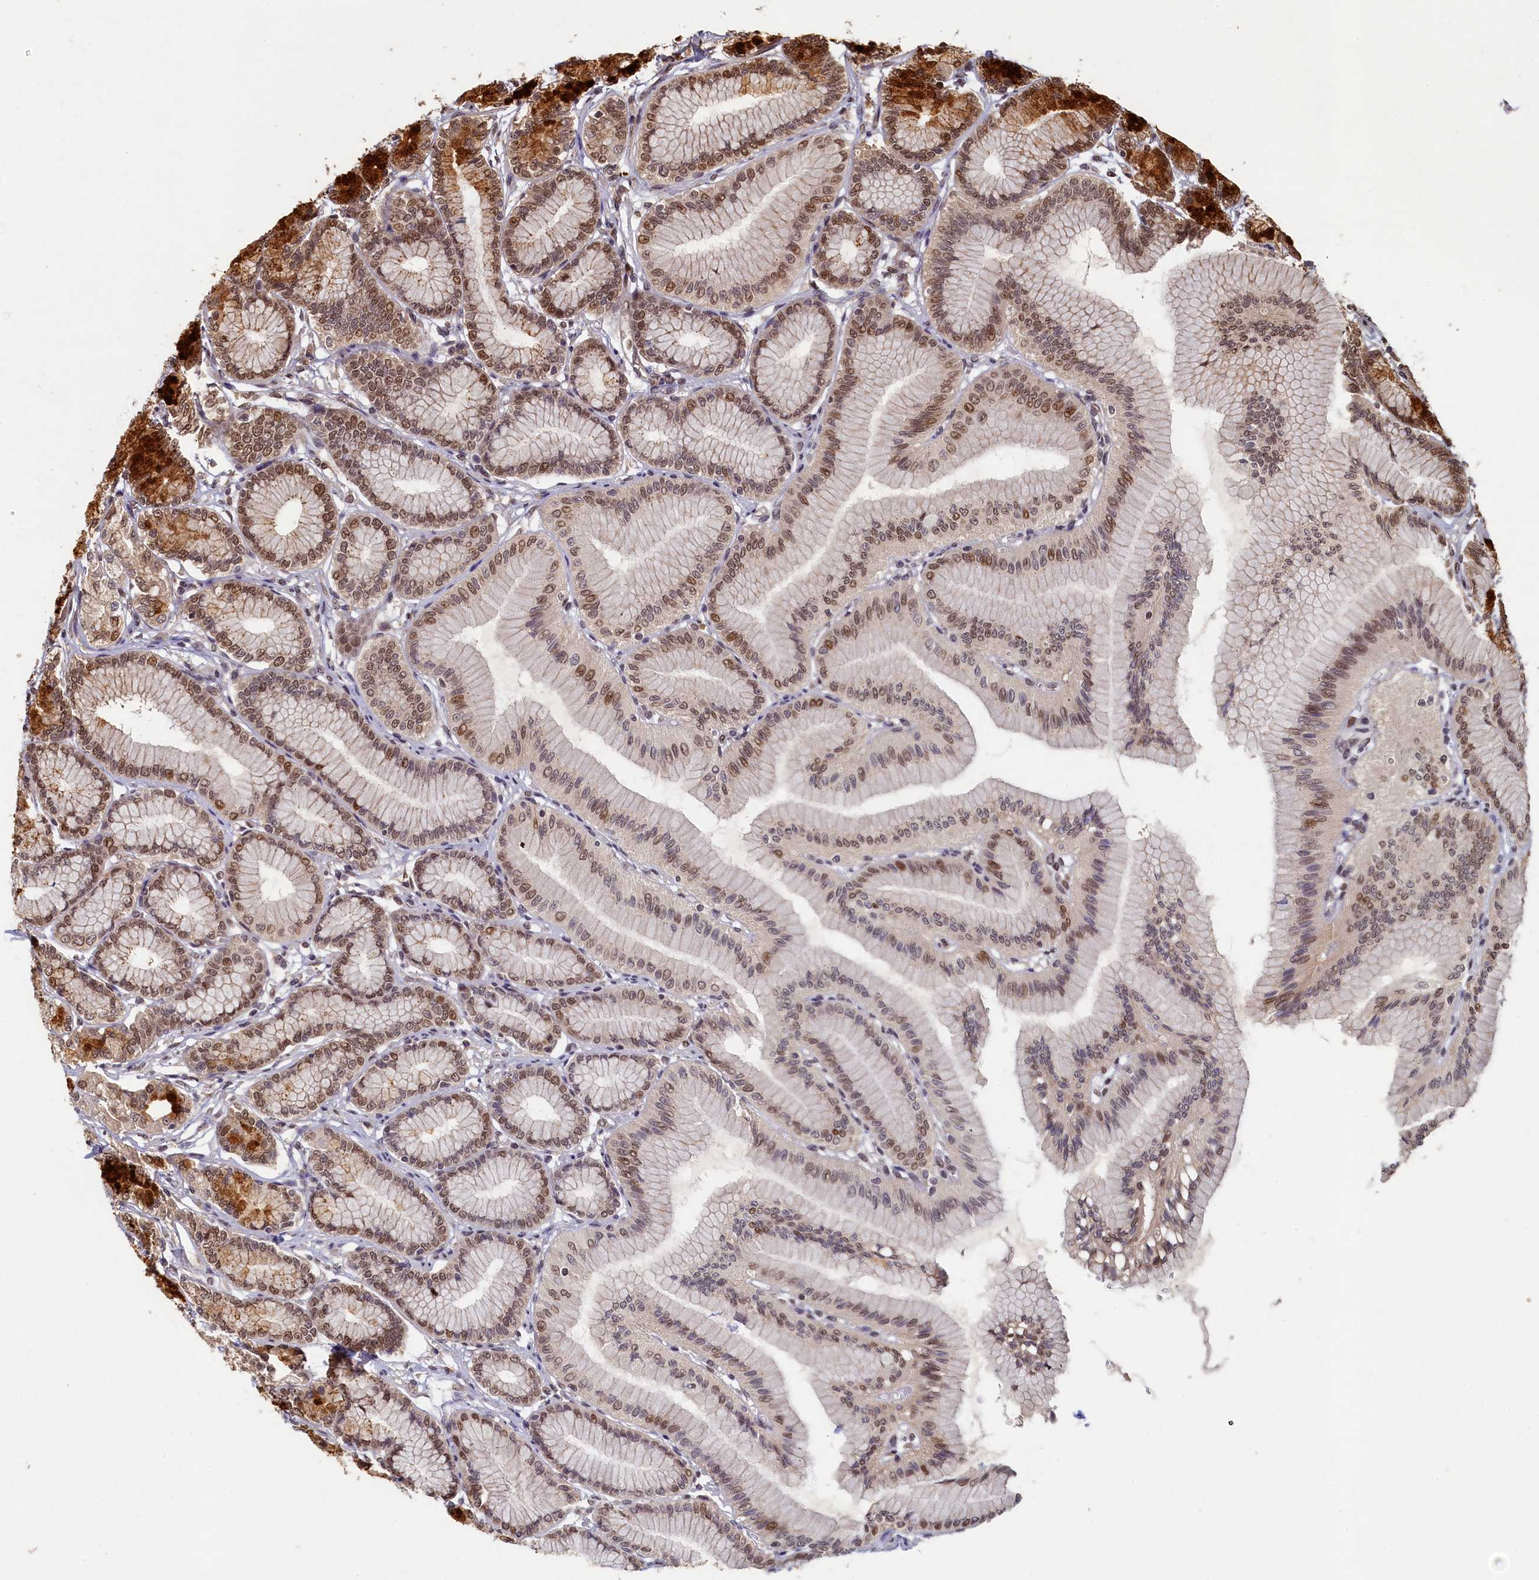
{"staining": {"intensity": "strong", "quantity": ">75%", "location": "cytoplasmic/membranous,nuclear"}, "tissue": "stomach", "cell_type": "Glandular cells", "image_type": "normal", "snomed": [{"axis": "morphology", "description": "Normal tissue, NOS"}, {"axis": "morphology", "description": "Adenocarcinoma, NOS"}, {"axis": "morphology", "description": "Adenocarcinoma, High grade"}, {"axis": "topography", "description": "Stomach, upper"}, {"axis": "topography", "description": "Stomach"}], "caption": "IHC of unremarkable human stomach exhibits high levels of strong cytoplasmic/membranous,nuclear staining in about >75% of glandular cells.", "gene": "CKAP2L", "patient": {"sex": "female", "age": 65}}